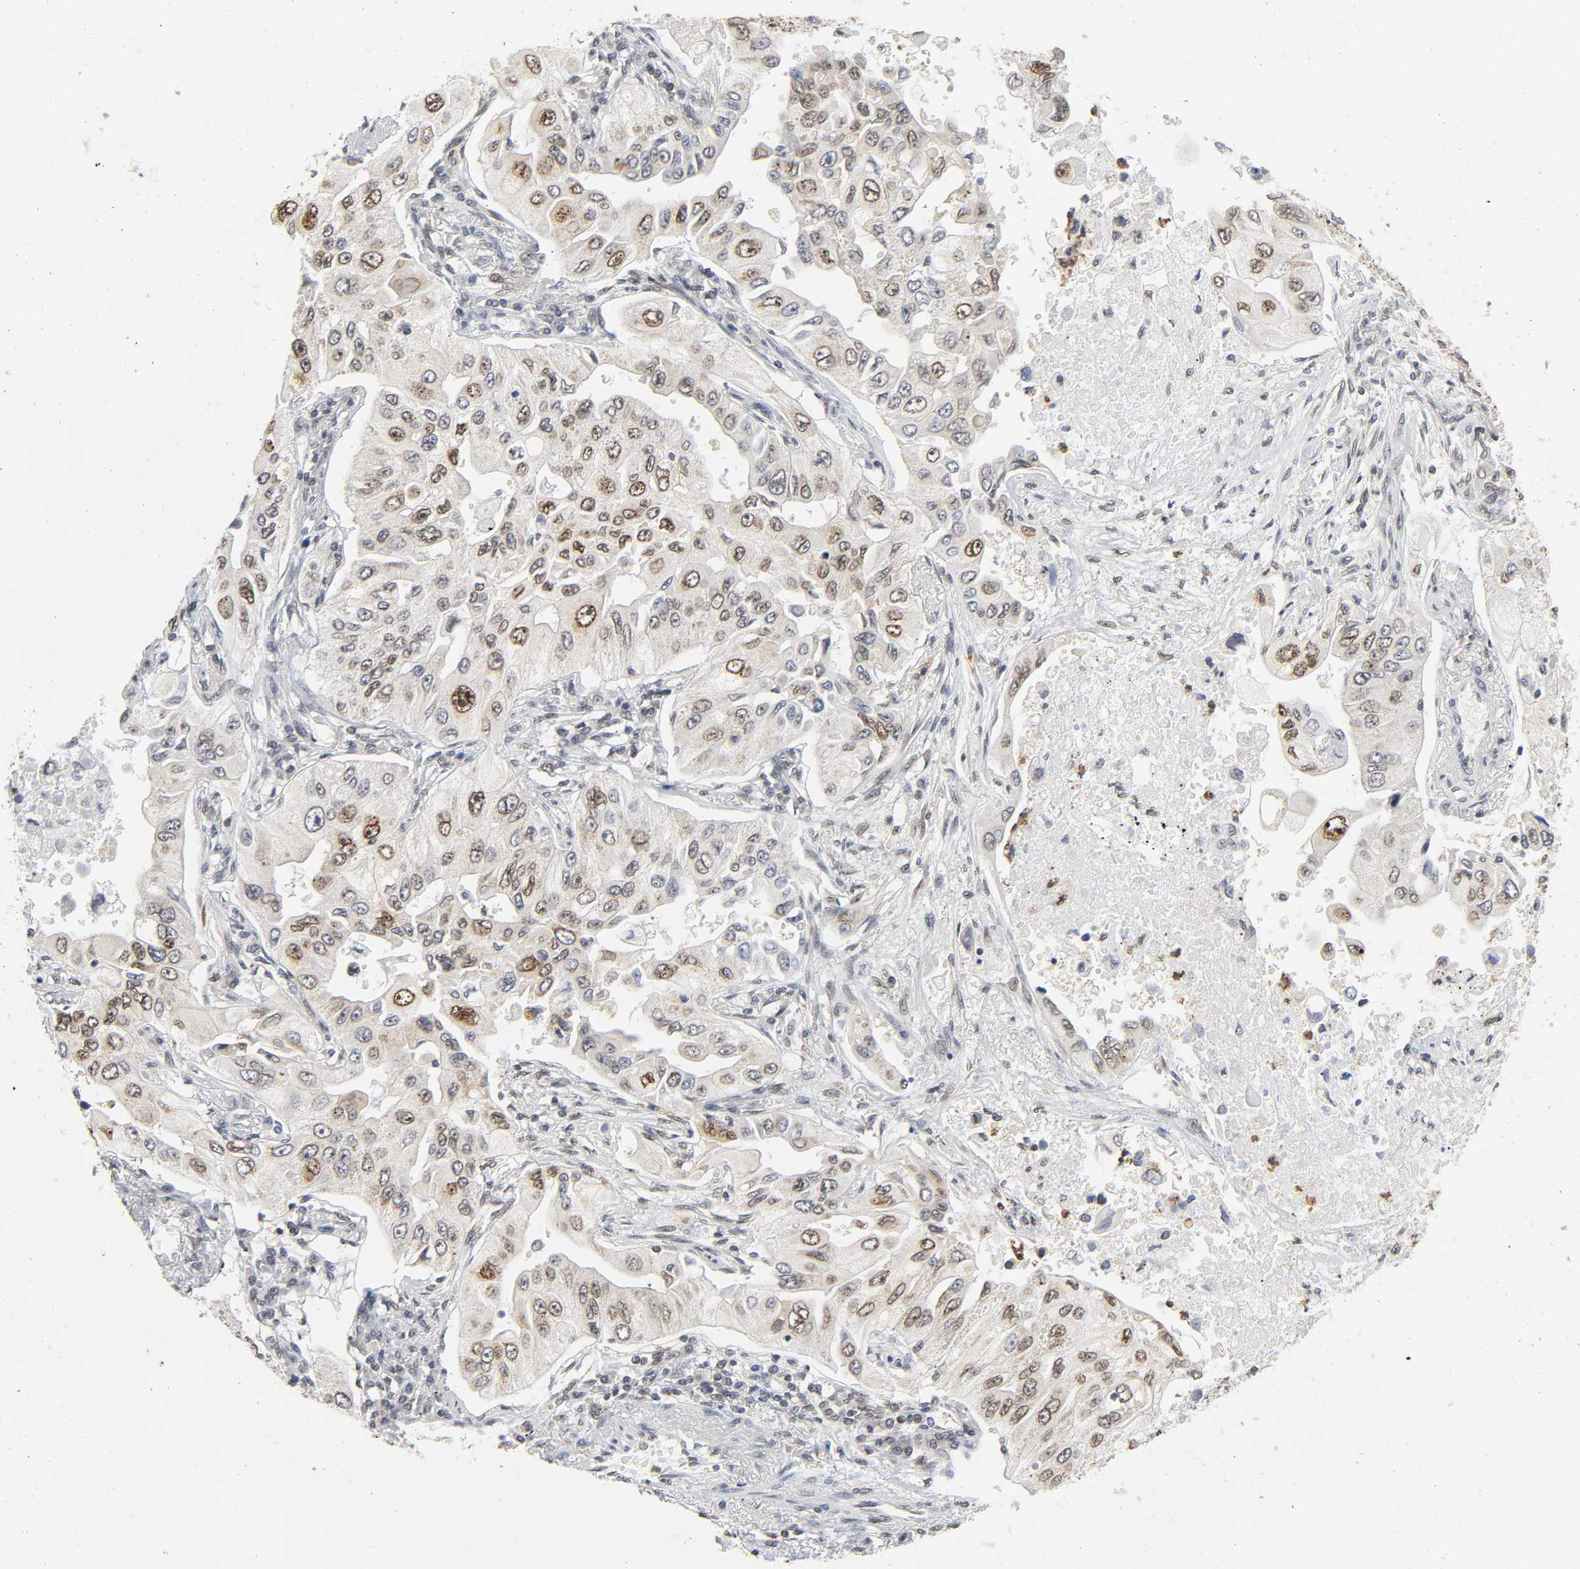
{"staining": {"intensity": "moderate", "quantity": "25%-75%", "location": "cytoplasmic/membranous,nuclear"}, "tissue": "lung cancer", "cell_type": "Tumor cells", "image_type": "cancer", "snomed": [{"axis": "morphology", "description": "Adenocarcinoma, NOS"}, {"axis": "topography", "description": "Lung"}], "caption": "DAB immunohistochemical staining of lung cancer (adenocarcinoma) displays moderate cytoplasmic/membranous and nuclear protein expression in approximately 25%-75% of tumor cells.", "gene": "SUMO1", "patient": {"sex": "male", "age": 84}}